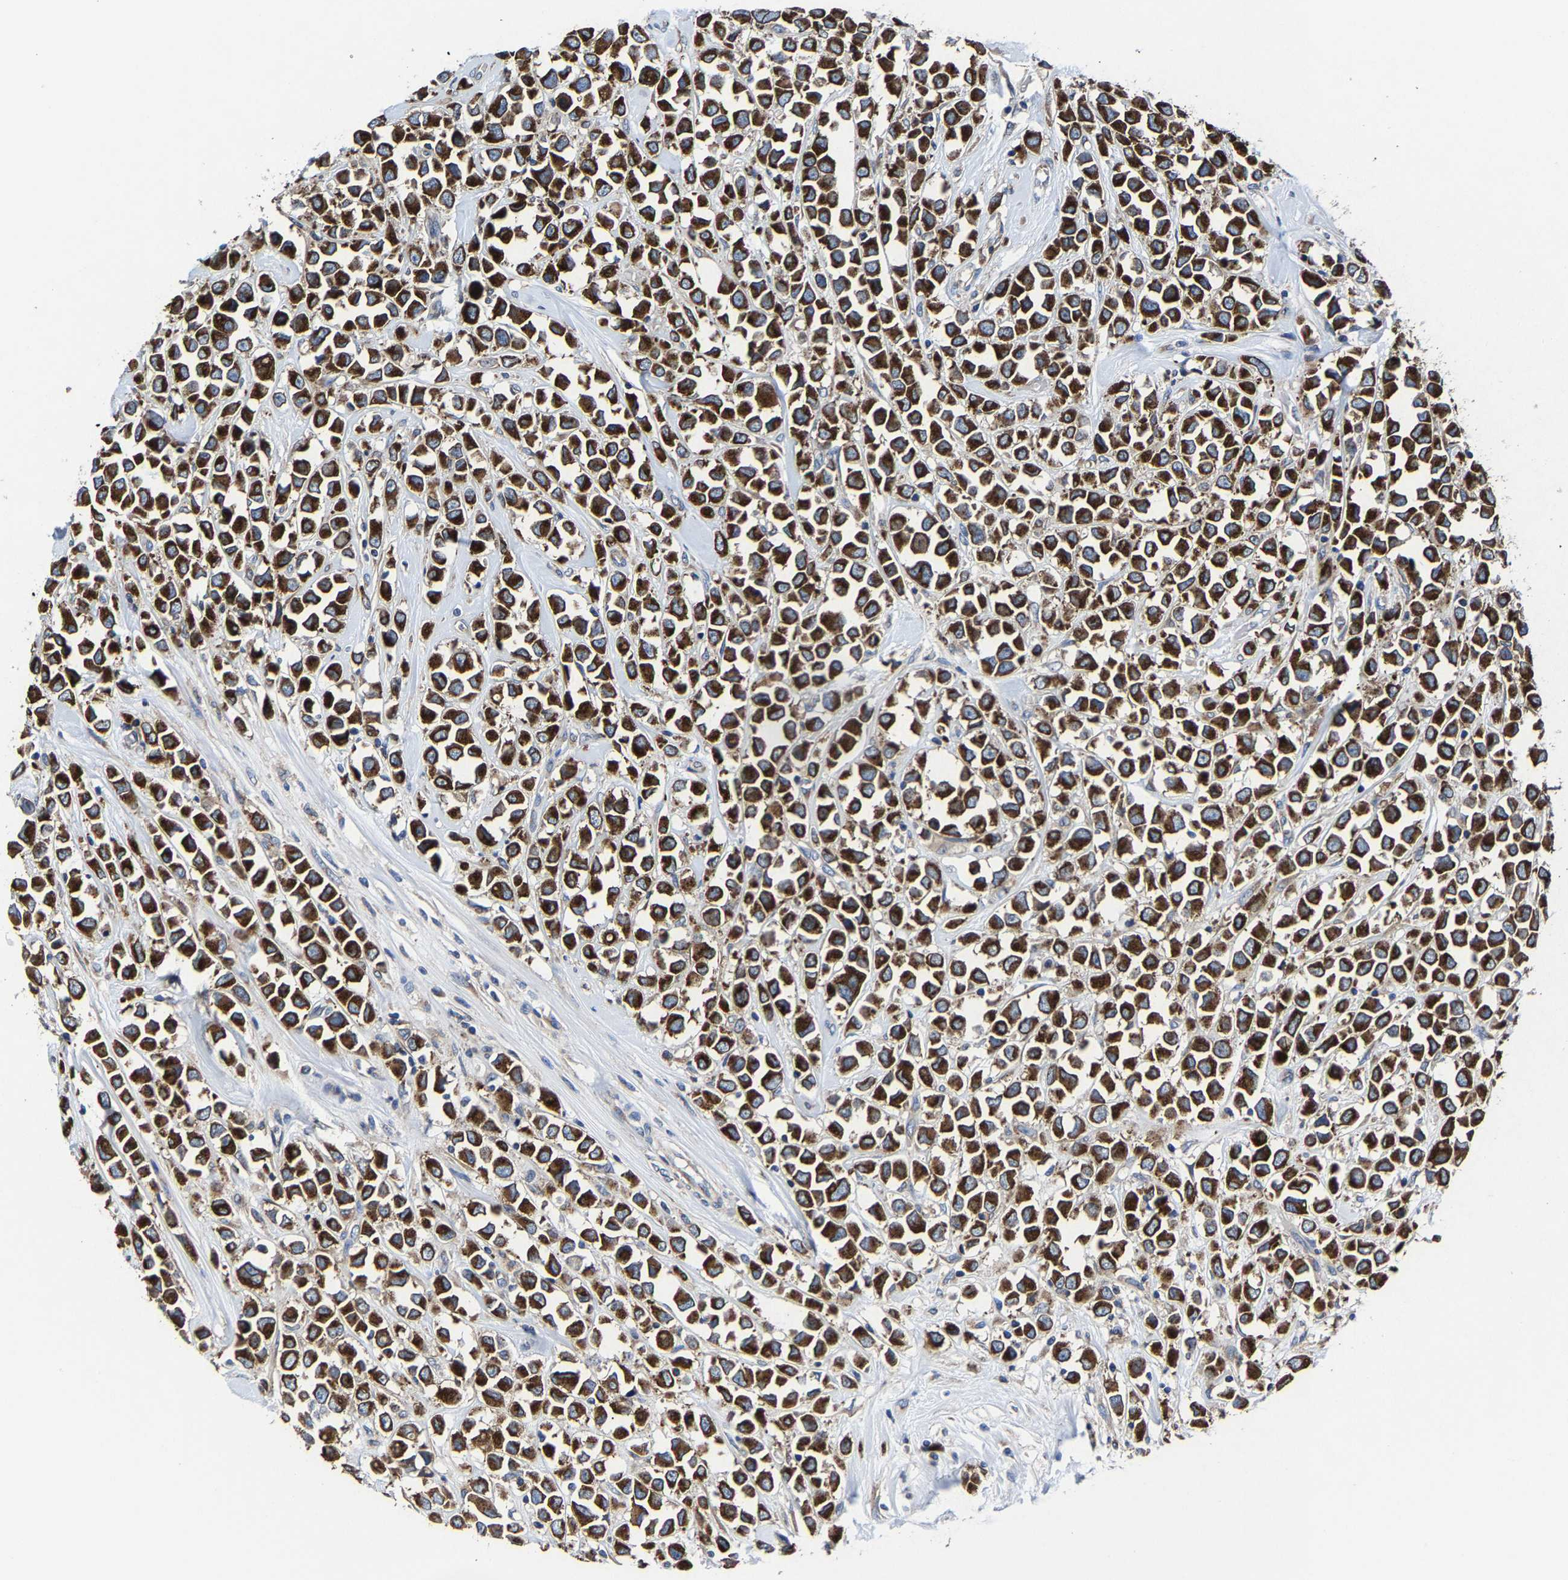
{"staining": {"intensity": "strong", "quantity": ">75%", "location": "cytoplasmic/membranous"}, "tissue": "breast cancer", "cell_type": "Tumor cells", "image_type": "cancer", "snomed": [{"axis": "morphology", "description": "Duct carcinoma"}, {"axis": "topography", "description": "Breast"}], "caption": "A brown stain highlights strong cytoplasmic/membranous expression of a protein in invasive ductal carcinoma (breast) tumor cells. The staining was performed using DAB to visualize the protein expression in brown, while the nuclei were stained in blue with hematoxylin (Magnification: 20x).", "gene": "EBAG9", "patient": {"sex": "female", "age": 61}}